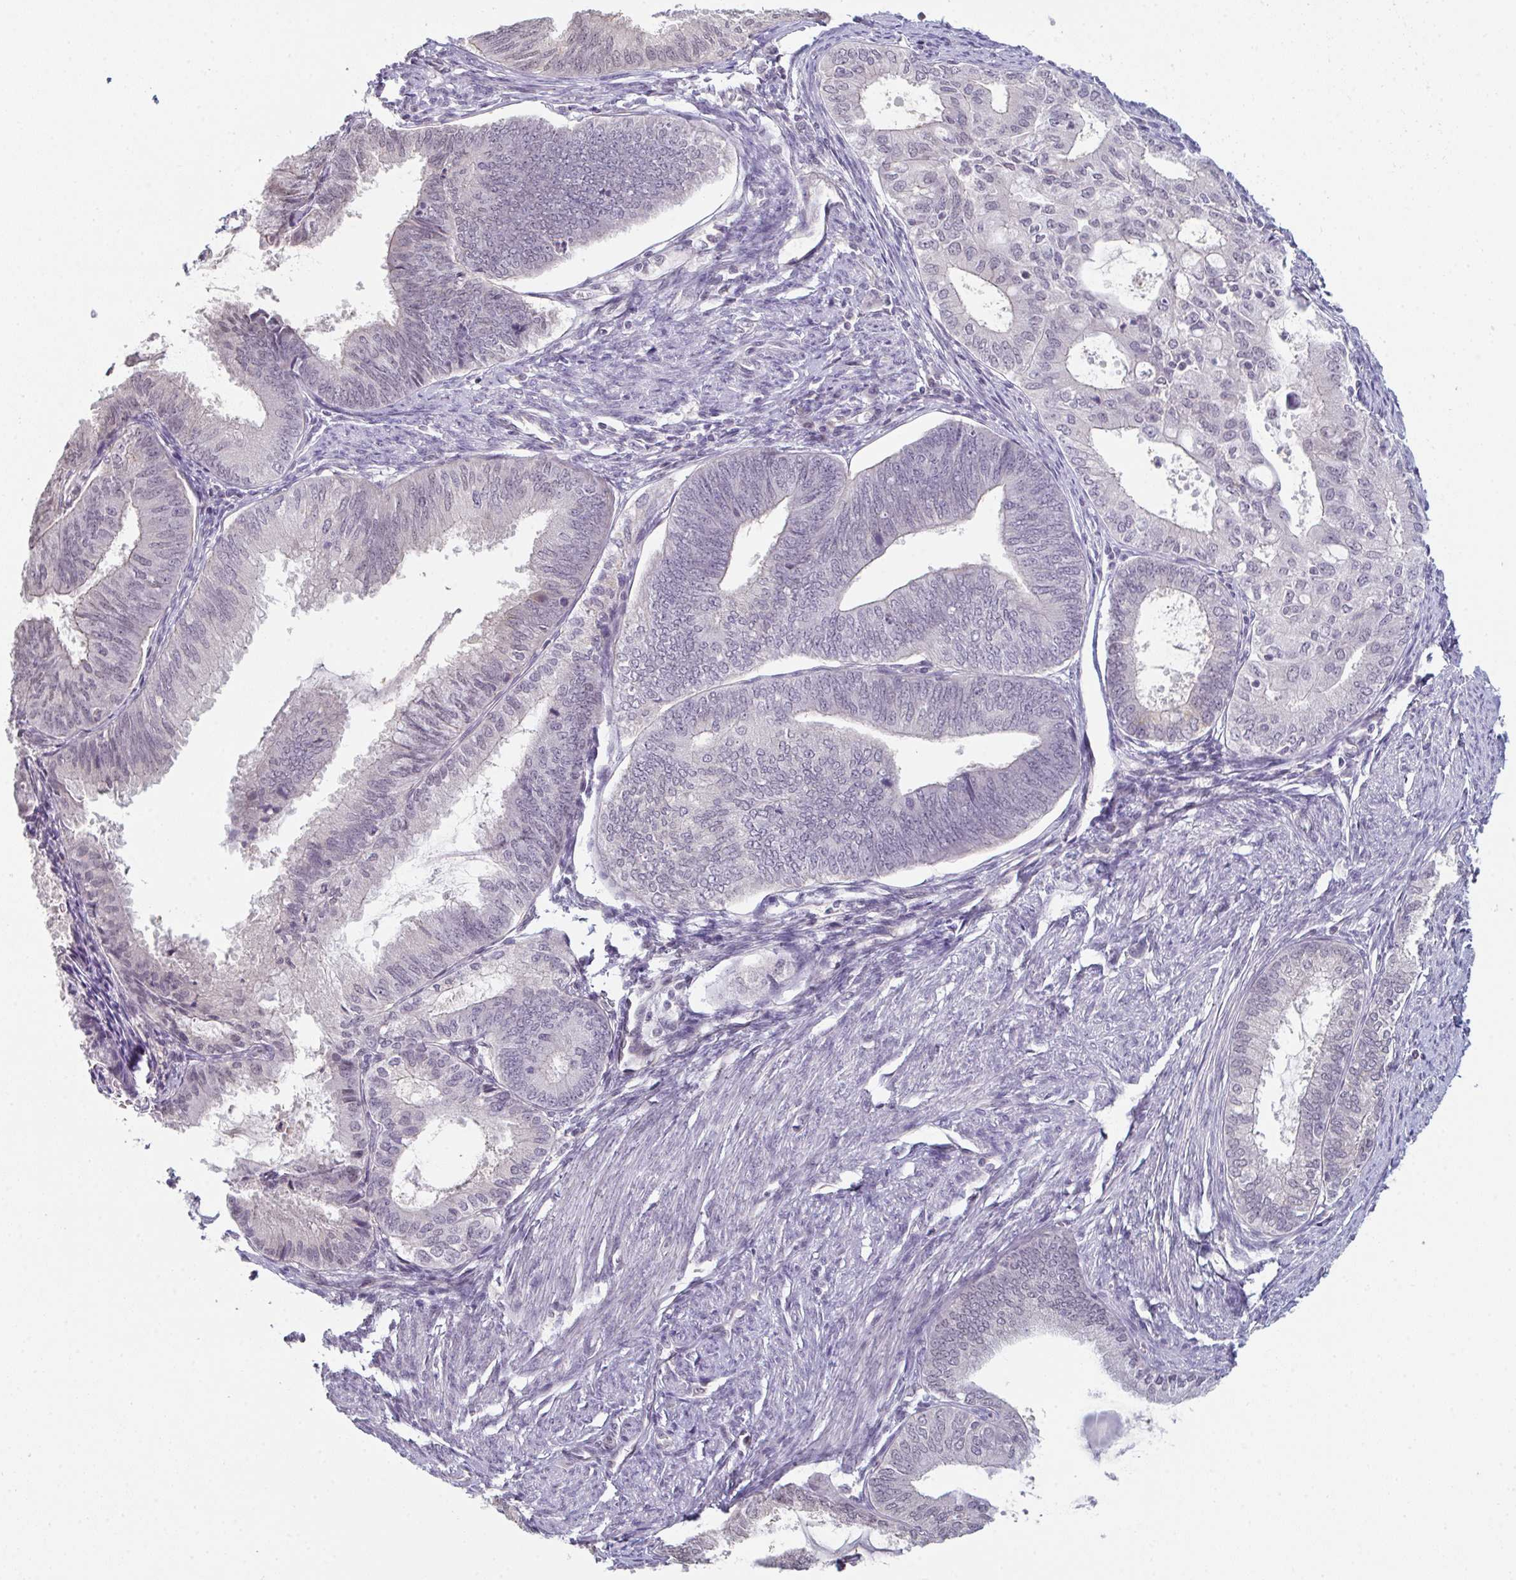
{"staining": {"intensity": "negative", "quantity": "none", "location": "none"}, "tissue": "endometrial cancer", "cell_type": "Tumor cells", "image_type": "cancer", "snomed": [{"axis": "morphology", "description": "Adenocarcinoma, NOS"}, {"axis": "topography", "description": "Endometrium"}], "caption": "There is no significant staining in tumor cells of adenocarcinoma (endometrial).", "gene": "ZNF214", "patient": {"sex": "female", "age": 86}}